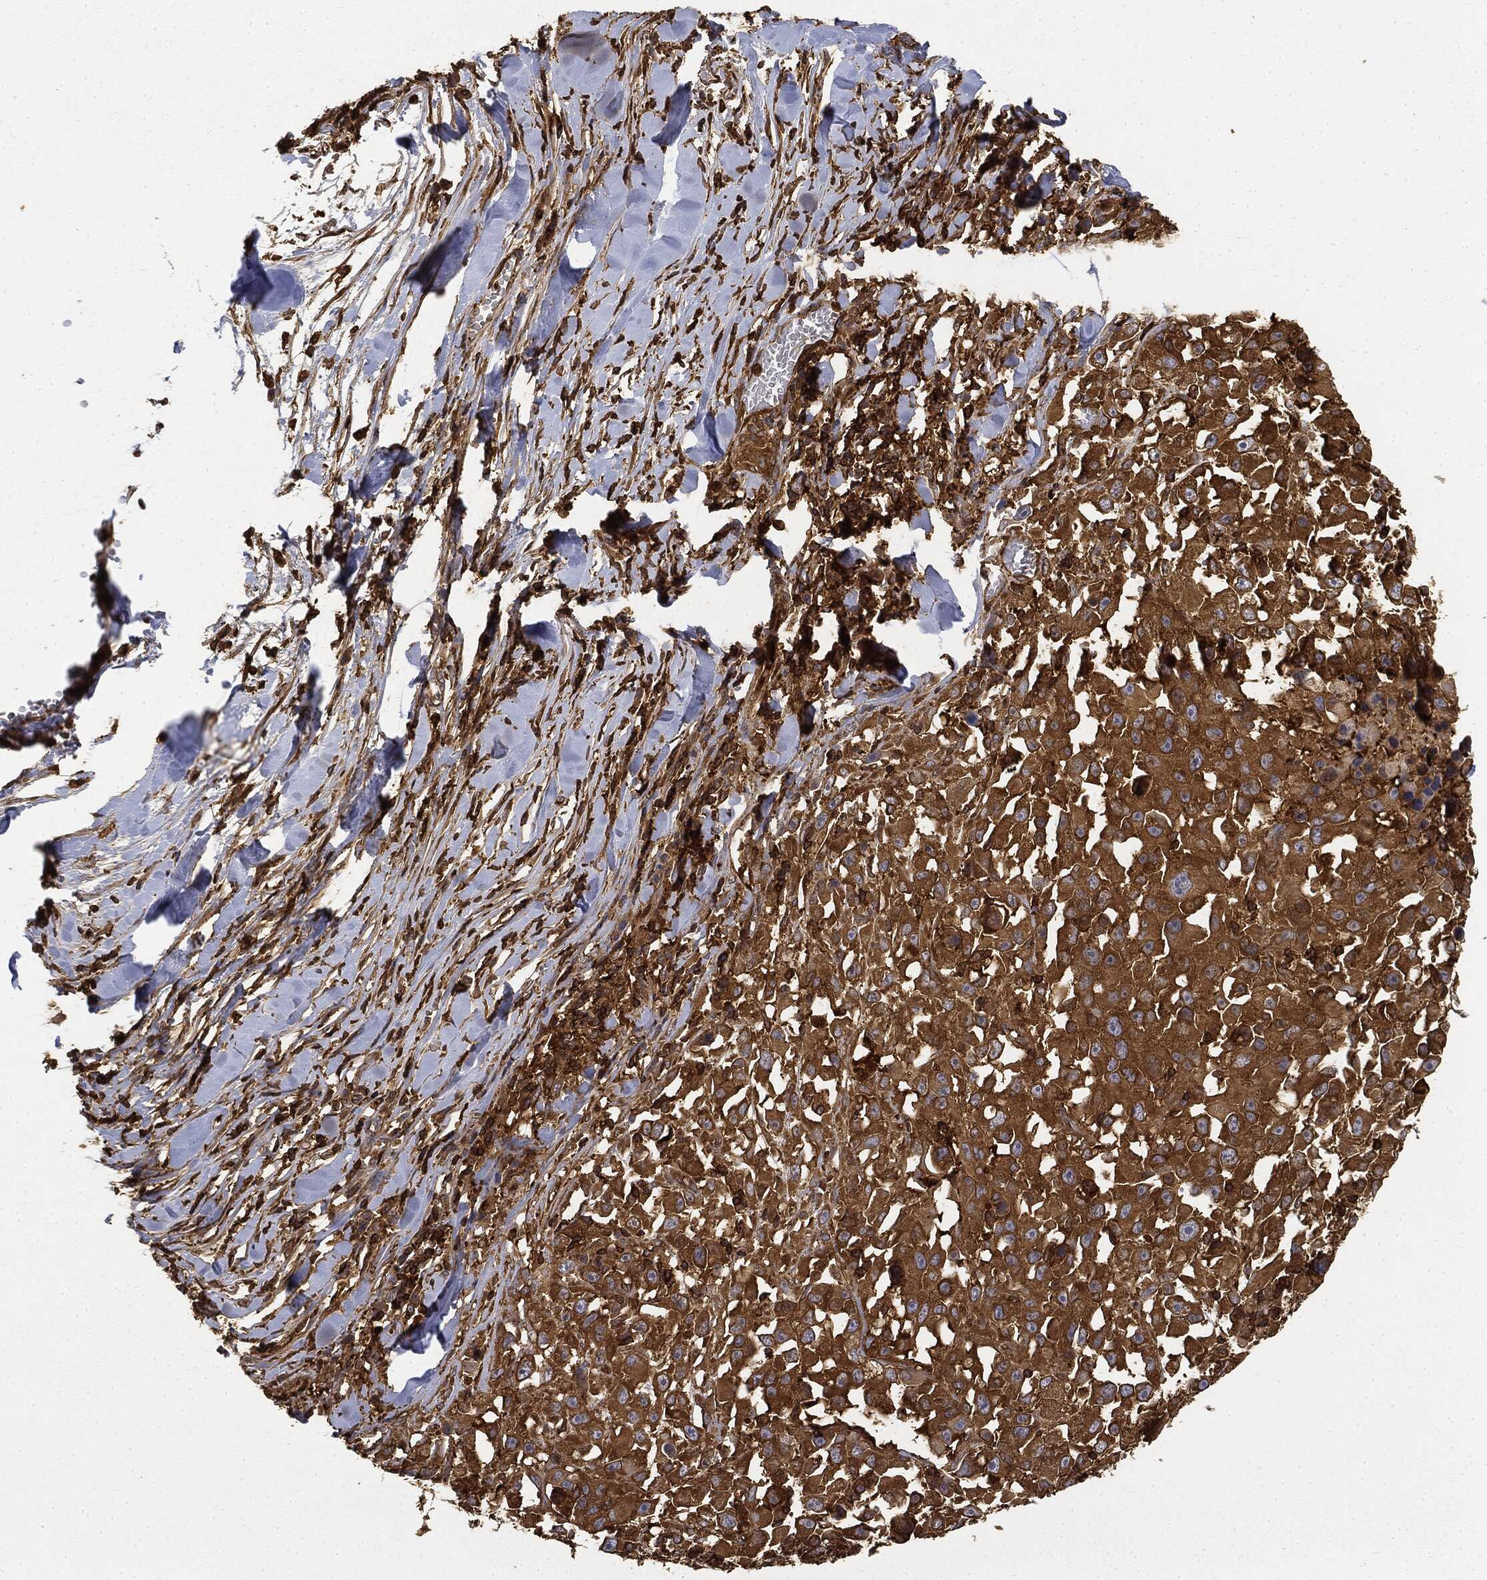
{"staining": {"intensity": "strong", "quantity": "25%-75%", "location": "cytoplasmic/membranous"}, "tissue": "melanoma", "cell_type": "Tumor cells", "image_type": "cancer", "snomed": [{"axis": "morphology", "description": "Malignant melanoma, Metastatic site"}, {"axis": "topography", "description": "Lymph node"}], "caption": "The photomicrograph exhibits staining of malignant melanoma (metastatic site), revealing strong cytoplasmic/membranous protein staining (brown color) within tumor cells.", "gene": "WDR1", "patient": {"sex": "male", "age": 50}}